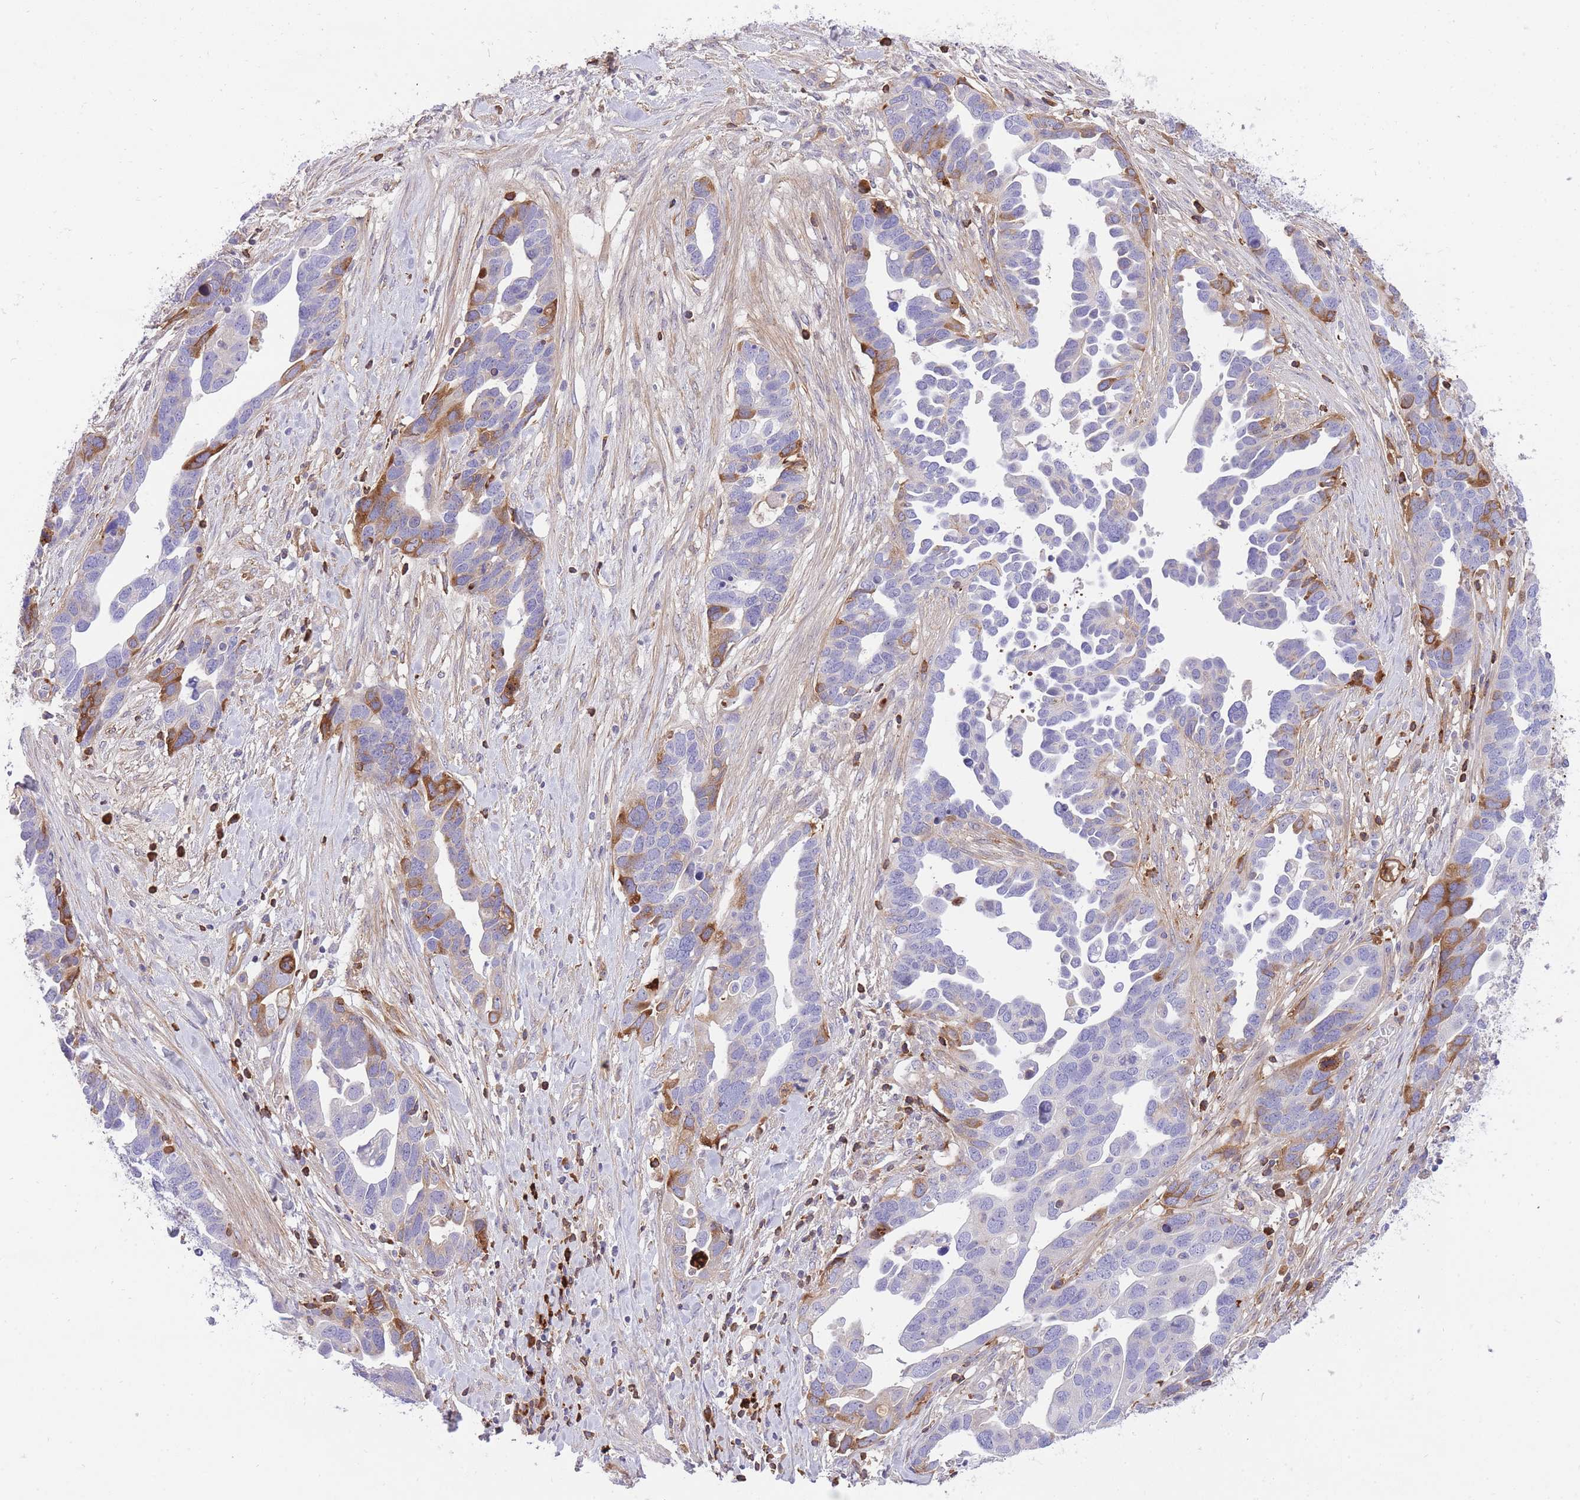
{"staining": {"intensity": "moderate", "quantity": "<25%", "location": "cytoplasmic/membranous"}, "tissue": "ovarian cancer", "cell_type": "Tumor cells", "image_type": "cancer", "snomed": [{"axis": "morphology", "description": "Cystadenocarcinoma, serous, NOS"}, {"axis": "topography", "description": "Ovary"}], "caption": "The photomicrograph reveals immunohistochemical staining of ovarian cancer (serous cystadenocarcinoma). There is moderate cytoplasmic/membranous staining is seen in approximately <25% of tumor cells.", "gene": "HRG", "patient": {"sex": "female", "age": 54}}